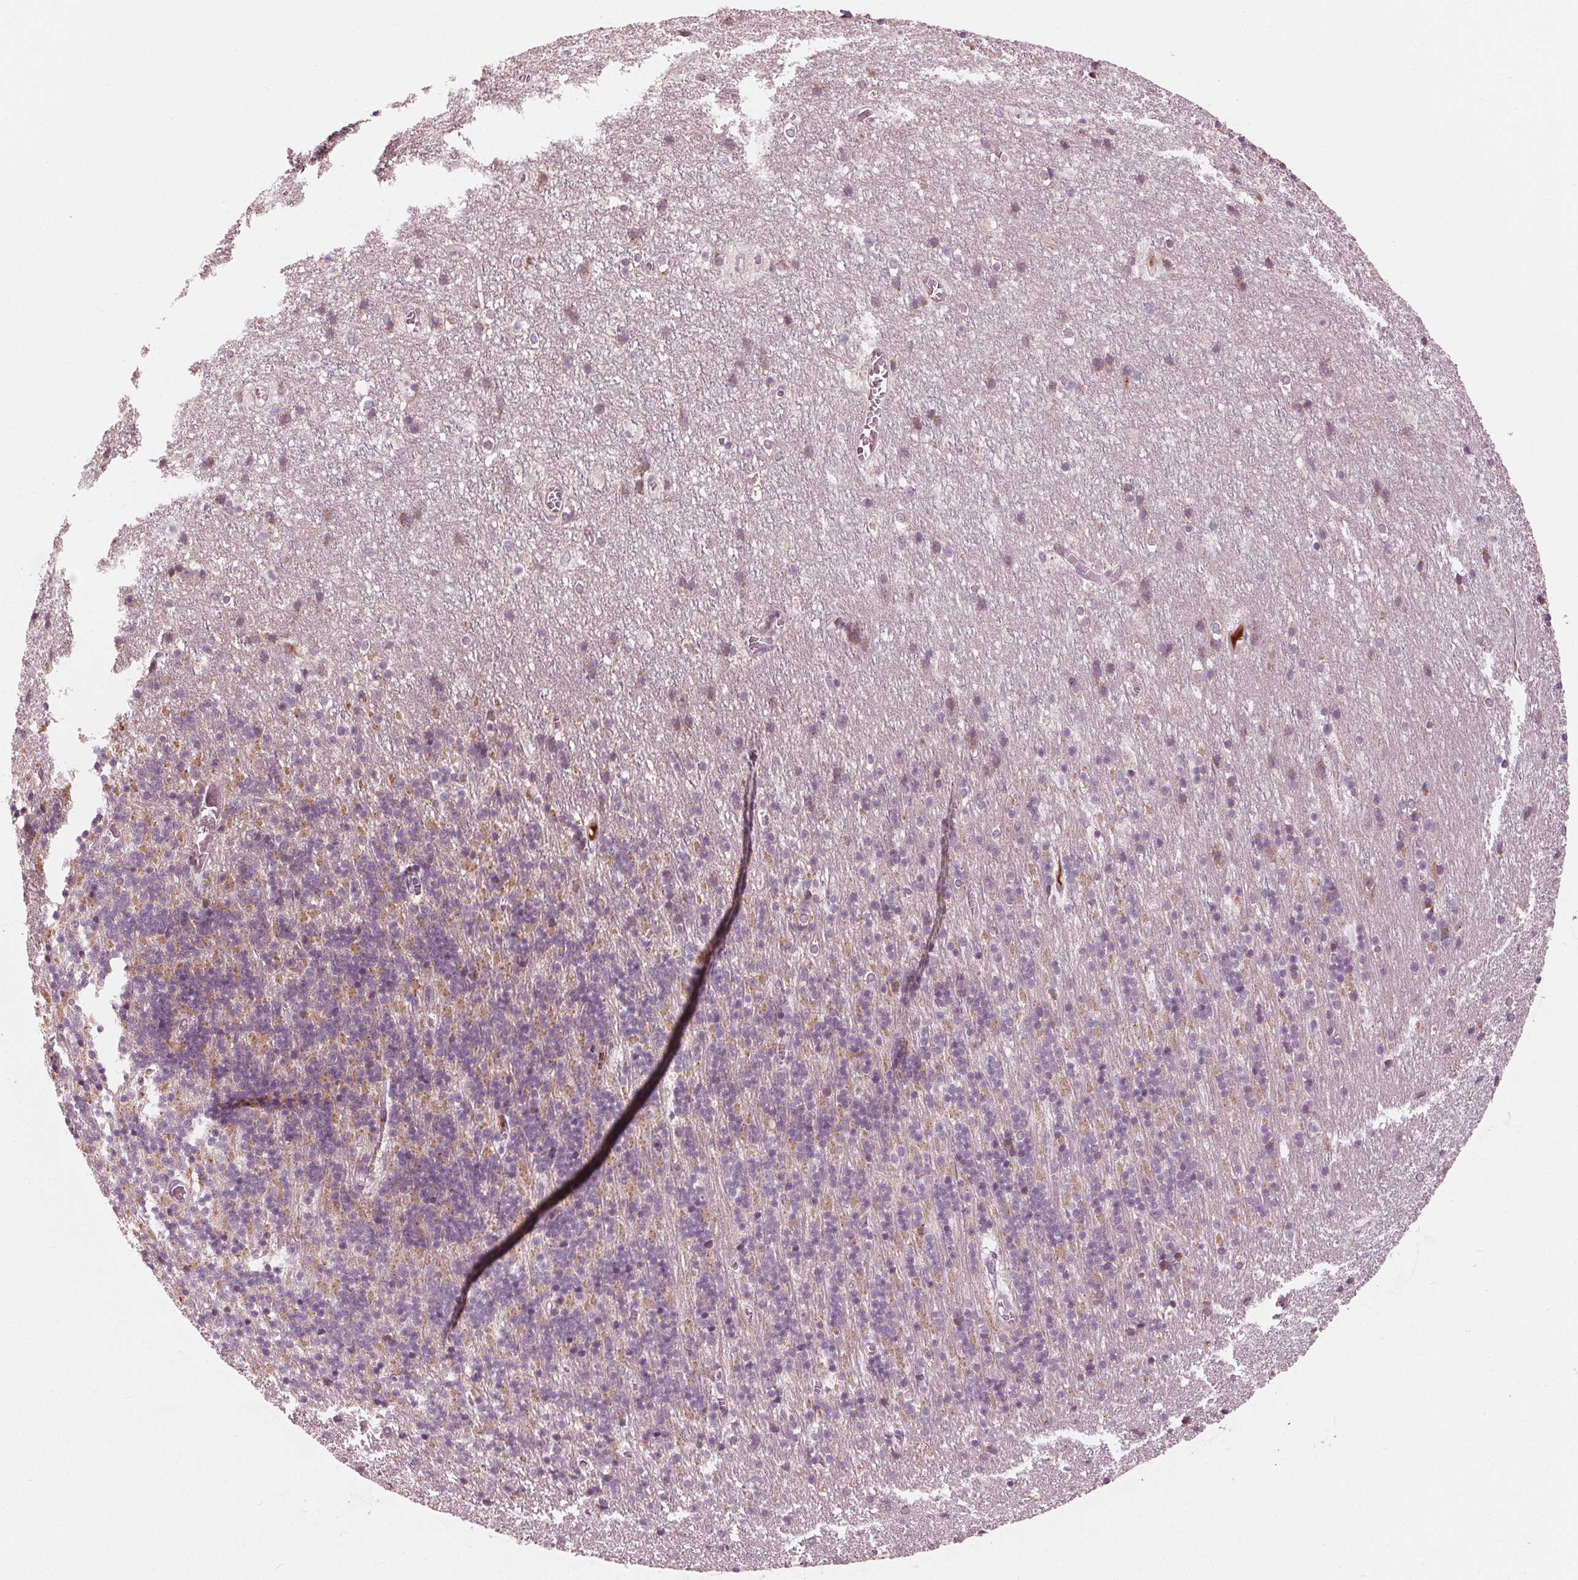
{"staining": {"intensity": "weak", "quantity": "25%-75%", "location": "cytoplasmic/membranous"}, "tissue": "cerebellum", "cell_type": "Cells in granular layer", "image_type": "normal", "snomed": [{"axis": "morphology", "description": "Normal tissue, NOS"}, {"axis": "topography", "description": "Cerebellum"}], "caption": "Weak cytoplasmic/membranous staining is identified in about 25%-75% of cells in granular layer in normal cerebellum. (DAB (3,3'-diaminobenzidine) IHC with brightfield microscopy, high magnification).", "gene": "CLN6", "patient": {"sex": "male", "age": 70}}